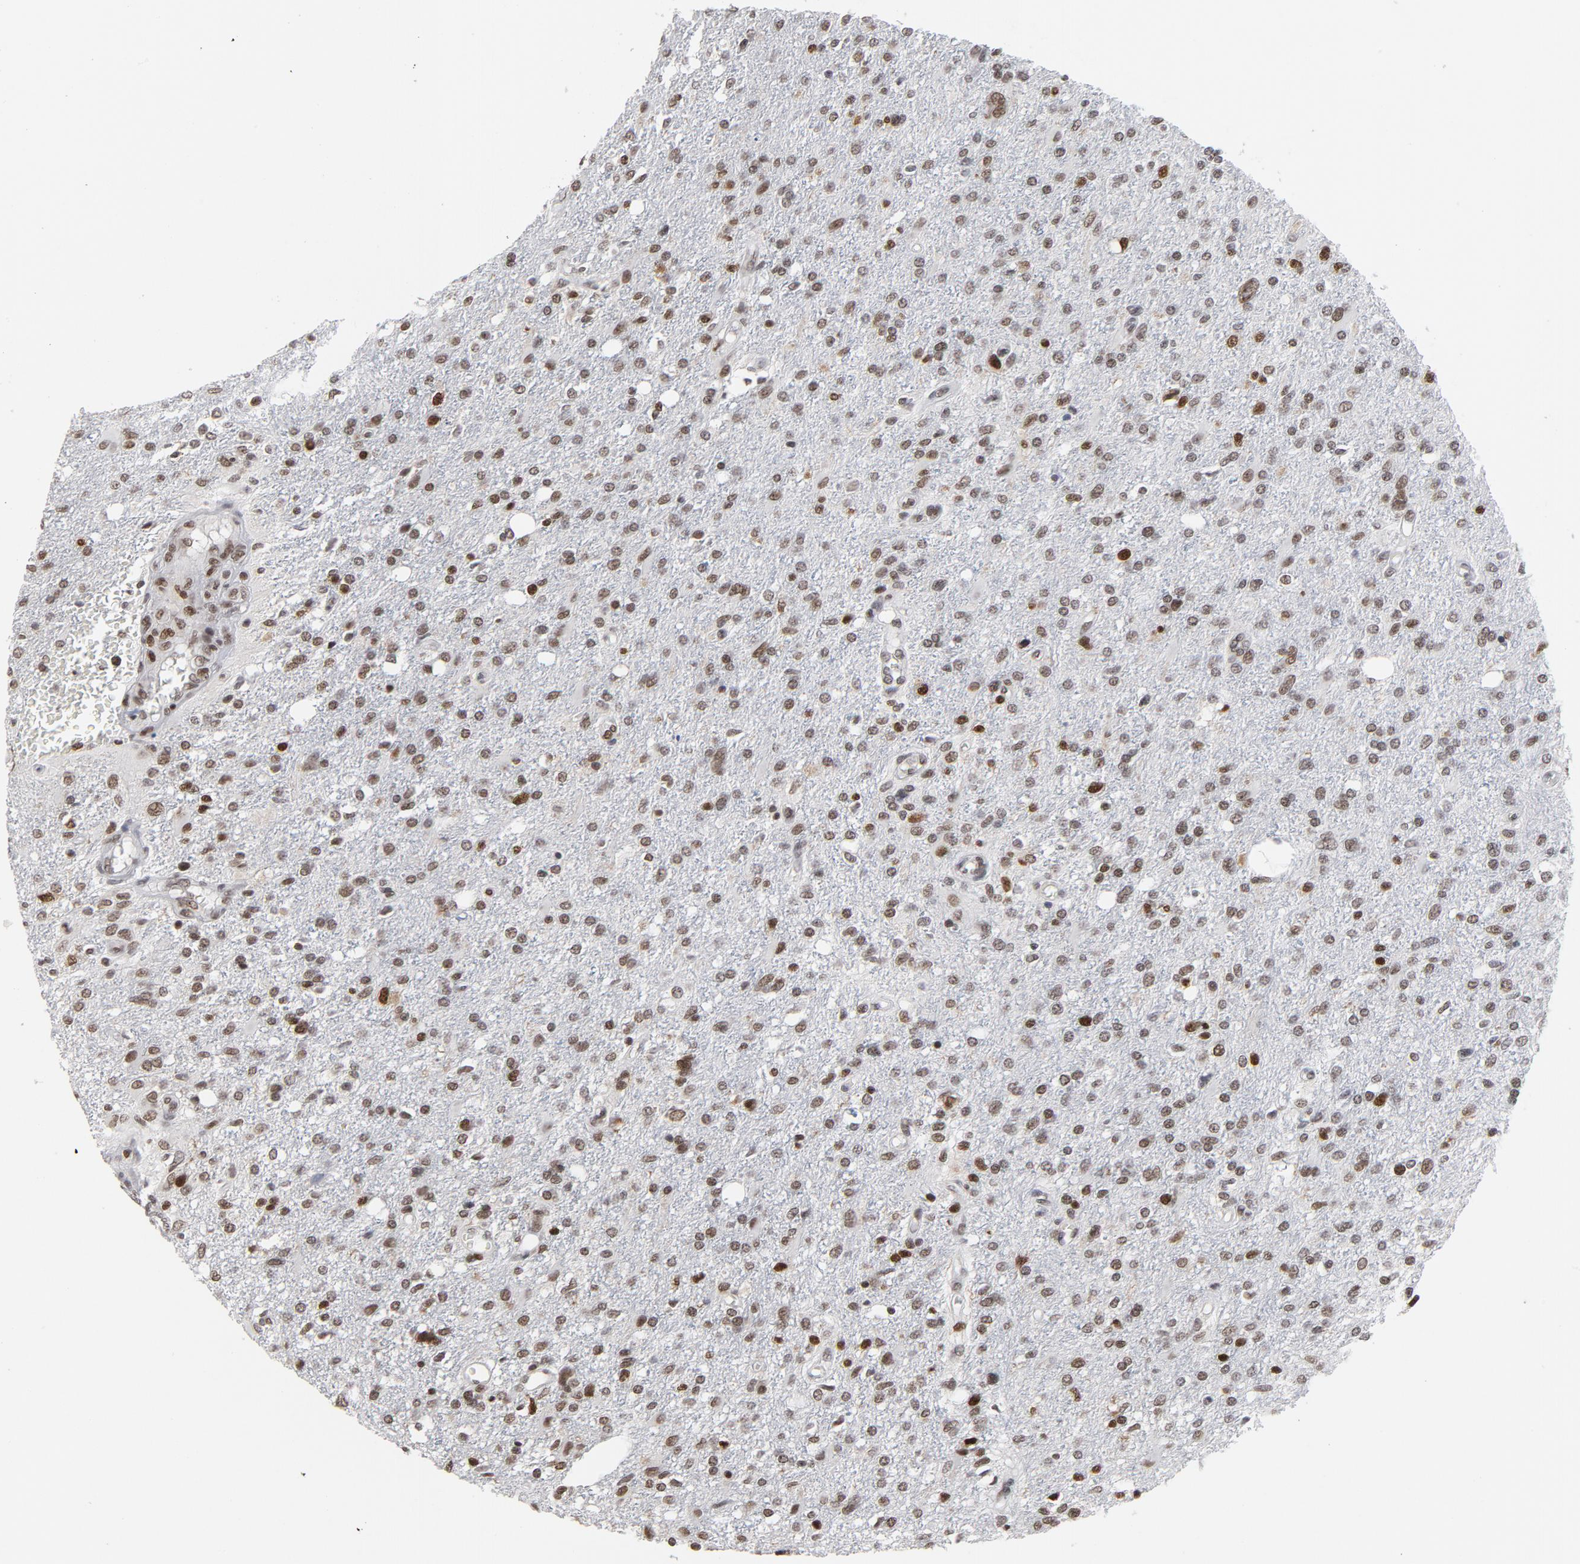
{"staining": {"intensity": "moderate", "quantity": "25%-75%", "location": "nuclear"}, "tissue": "glioma", "cell_type": "Tumor cells", "image_type": "cancer", "snomed": [{"axis": "morphology", "description": "Glioma, malignant, High grade"}, {"axis": "topography", "description": "Cerebral cortex"}], "caption": "Protein positivity by immunohistochemistry exhibits moderate nuclear positivity in approximately 25%-75% of tumor cells in glioma.", "gene": "RFC4", "patient": {"sex": "male", "age": 76}}